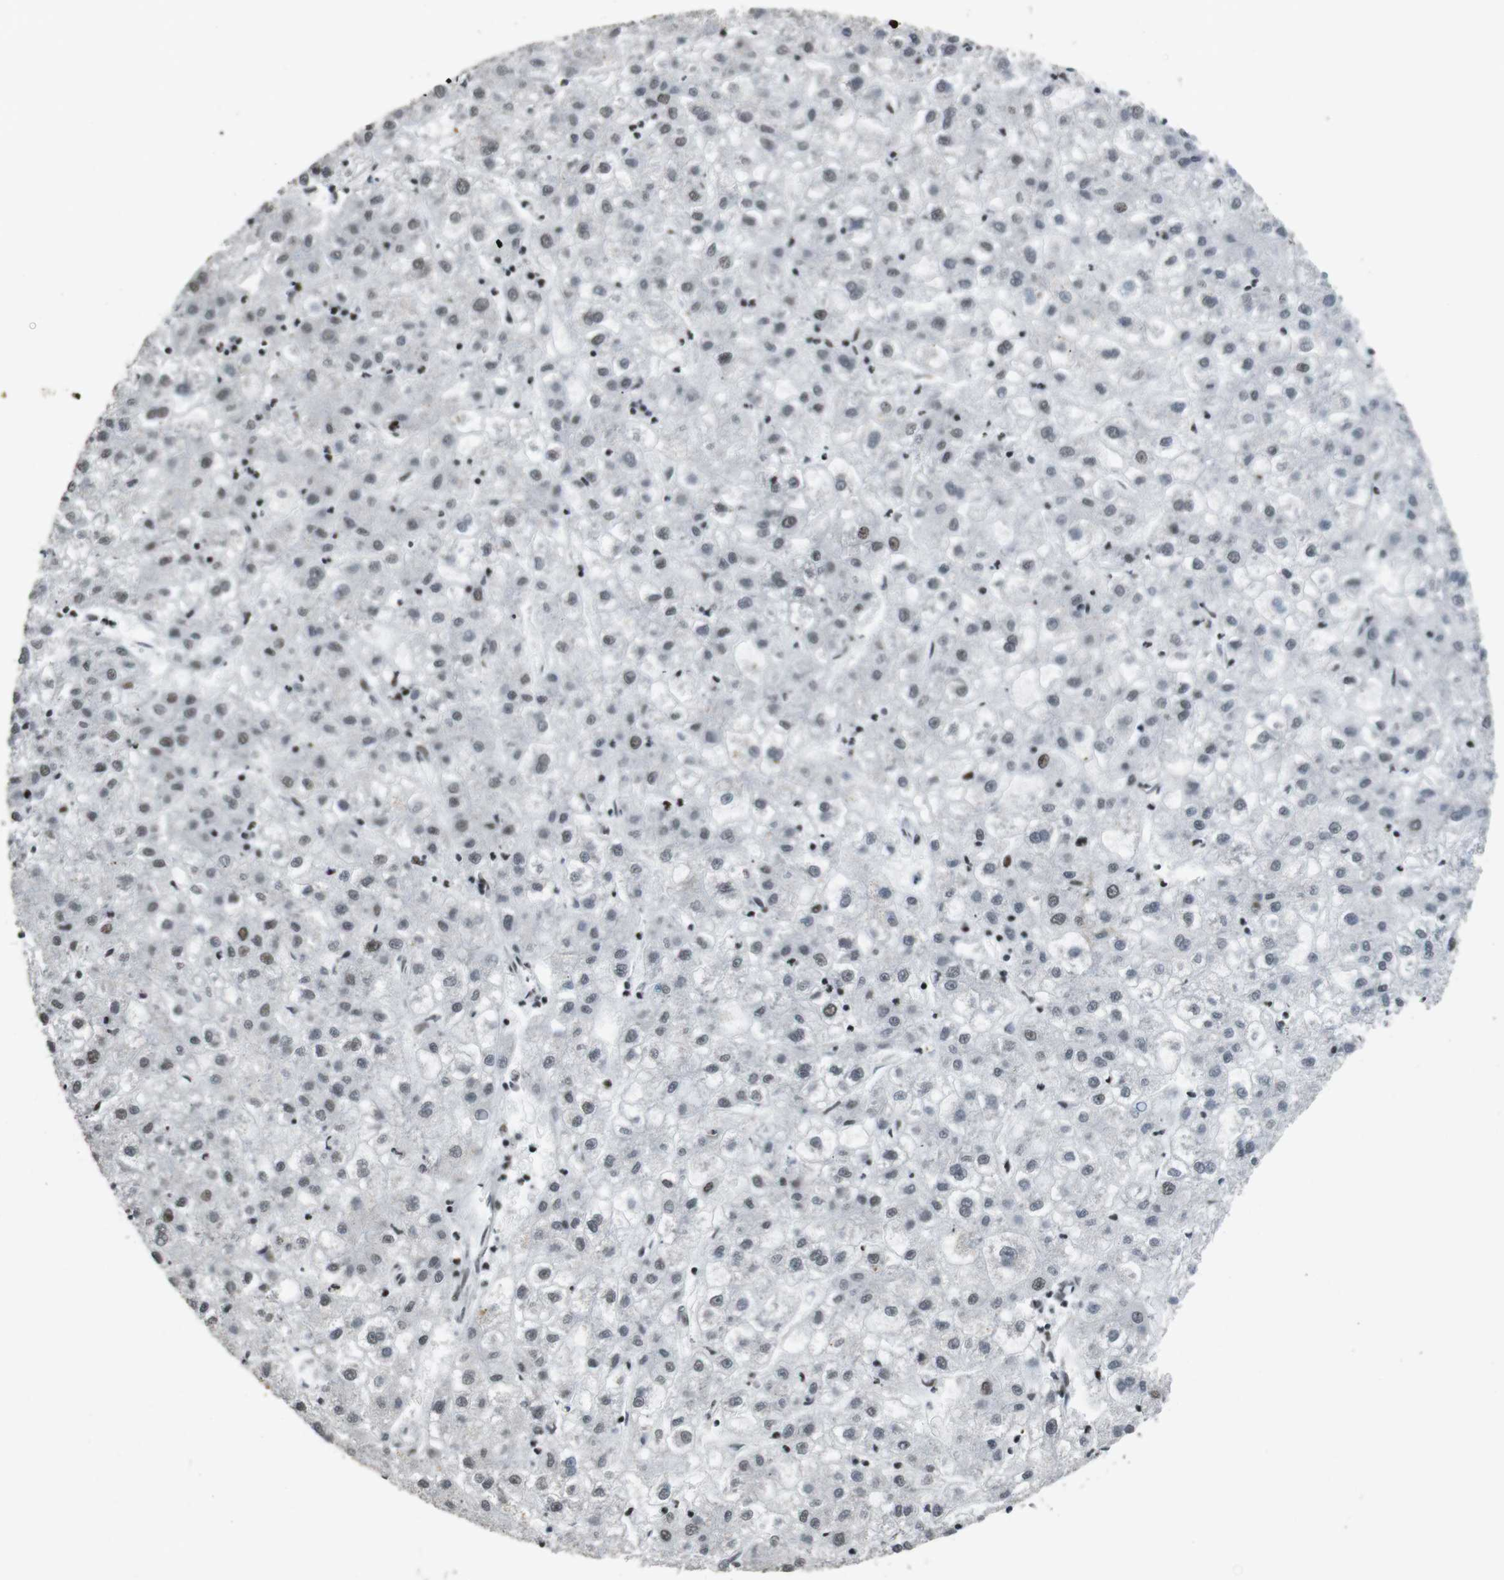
{"staining": {"intensity": "weak", "quantity": "<25%", "location": "nuclear"}, "tissue": "liver cancer", "cell_type": "Tumor cells", "image_type": "cancer", "snomed": [{"axis": "morphology", "description": "Carcinoma, Hepatocellular, NOS"}, {"axis": "topography", "description": "Liver"}], "caption": "This photomicrograph is of liver hepatocellular carcinoma stained with IHC to label a protein in brown with the nuclei are counter-stained blue. There is no expression in tumor cells.", "gene": "CSNK2B", "patient": {"sex": "male", "age": 72}}